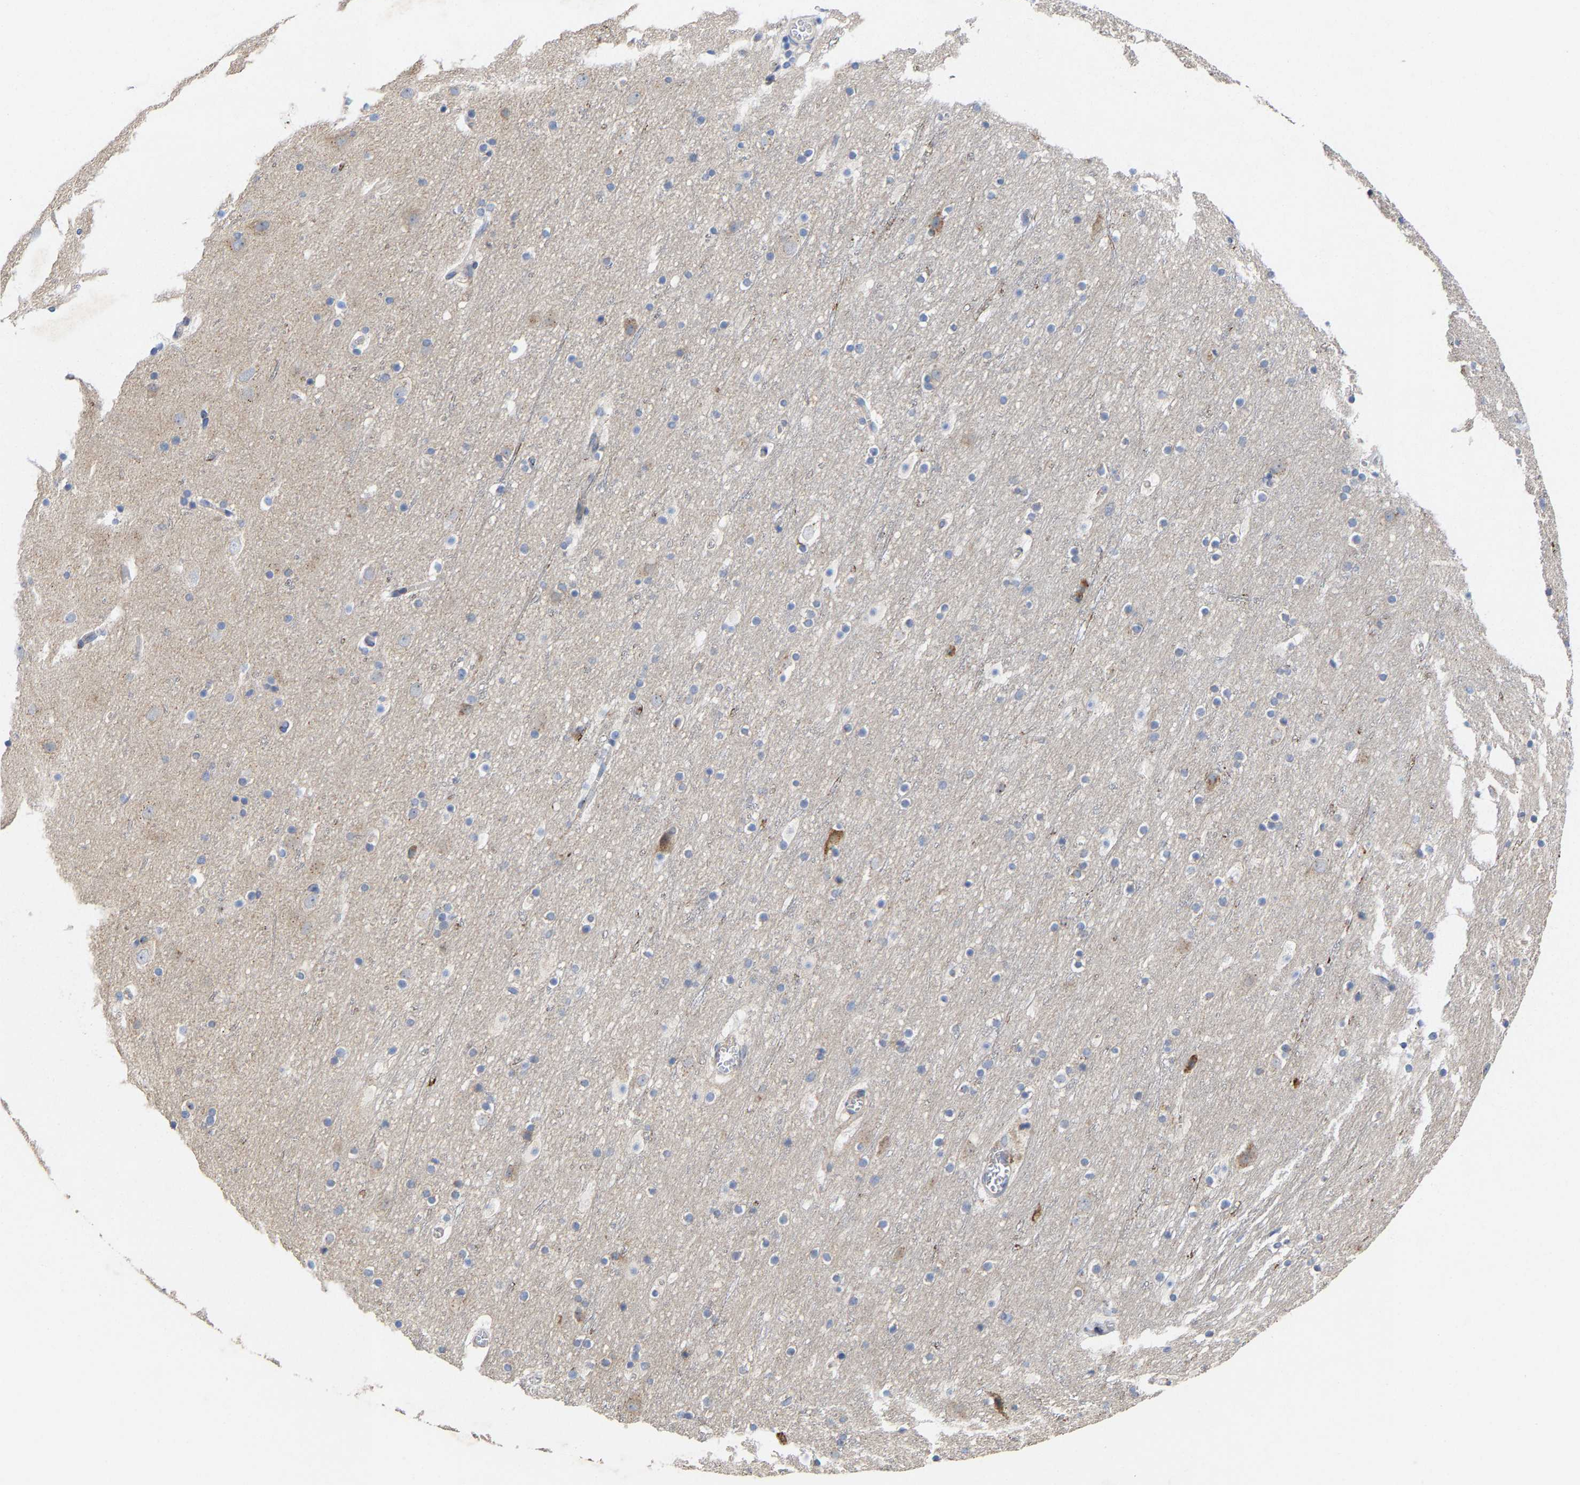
{"staining": {"intensity": "negative", "quantity": "none", "location": "none"}, "tissue": "cerebral cortex", "cell_type": "Endothelial cells", "image_type": "normal", "snomed": [{"axis": "morphology", "description": "Normal tissue, NOS"}, {"axis": "topography", "description": "Cerebral cortex"}], "caption": "Cerebral cortex was stained to show a protein in brown. There is no significant expression in endothelial cells. (Brightfield microscopy of DAB (3,3'-diaminobenzidine) IHC at high magnification).", "gene": "PPP1R15A", "patient": {"sex": "male", "age": 45}}